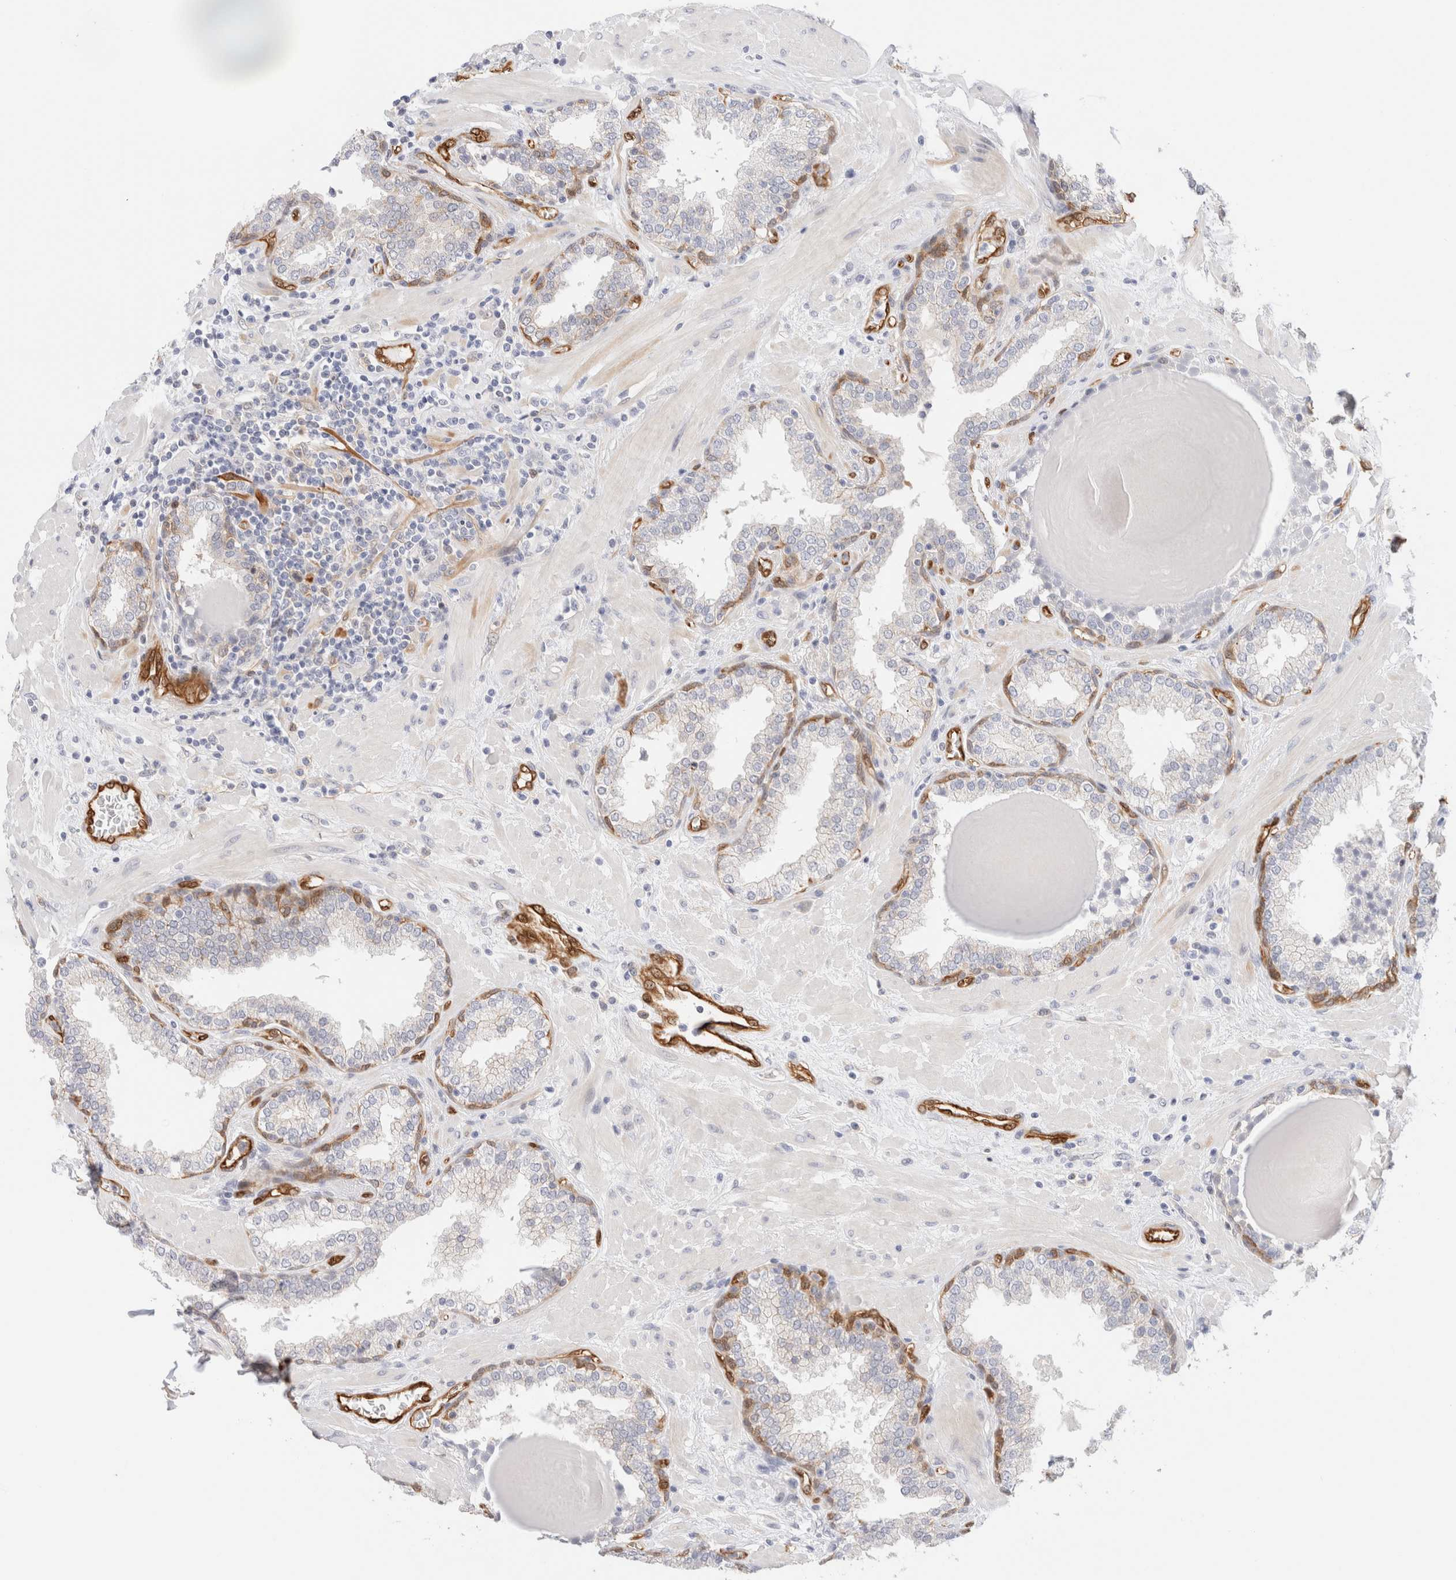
{"staining": {"intensity": "moderate", "quantity": "<25%", "location": "cytoplasmic/membranous"}, "tissue": "prostate", "cell_type": "Glandular cells", "image_type": "normal", "snomed": [{"axis": "morphology", "description": "Normal tissue, NOS"}, {"axis": "topography", "description": "Prostate"}], "caption": "Moderate cytoplasmic/membranous protein expression is identified in approximately <25% of glandular cells in prostate.", "gene": "LMCD1", "patient": {"sex": "male", "age": 51}}